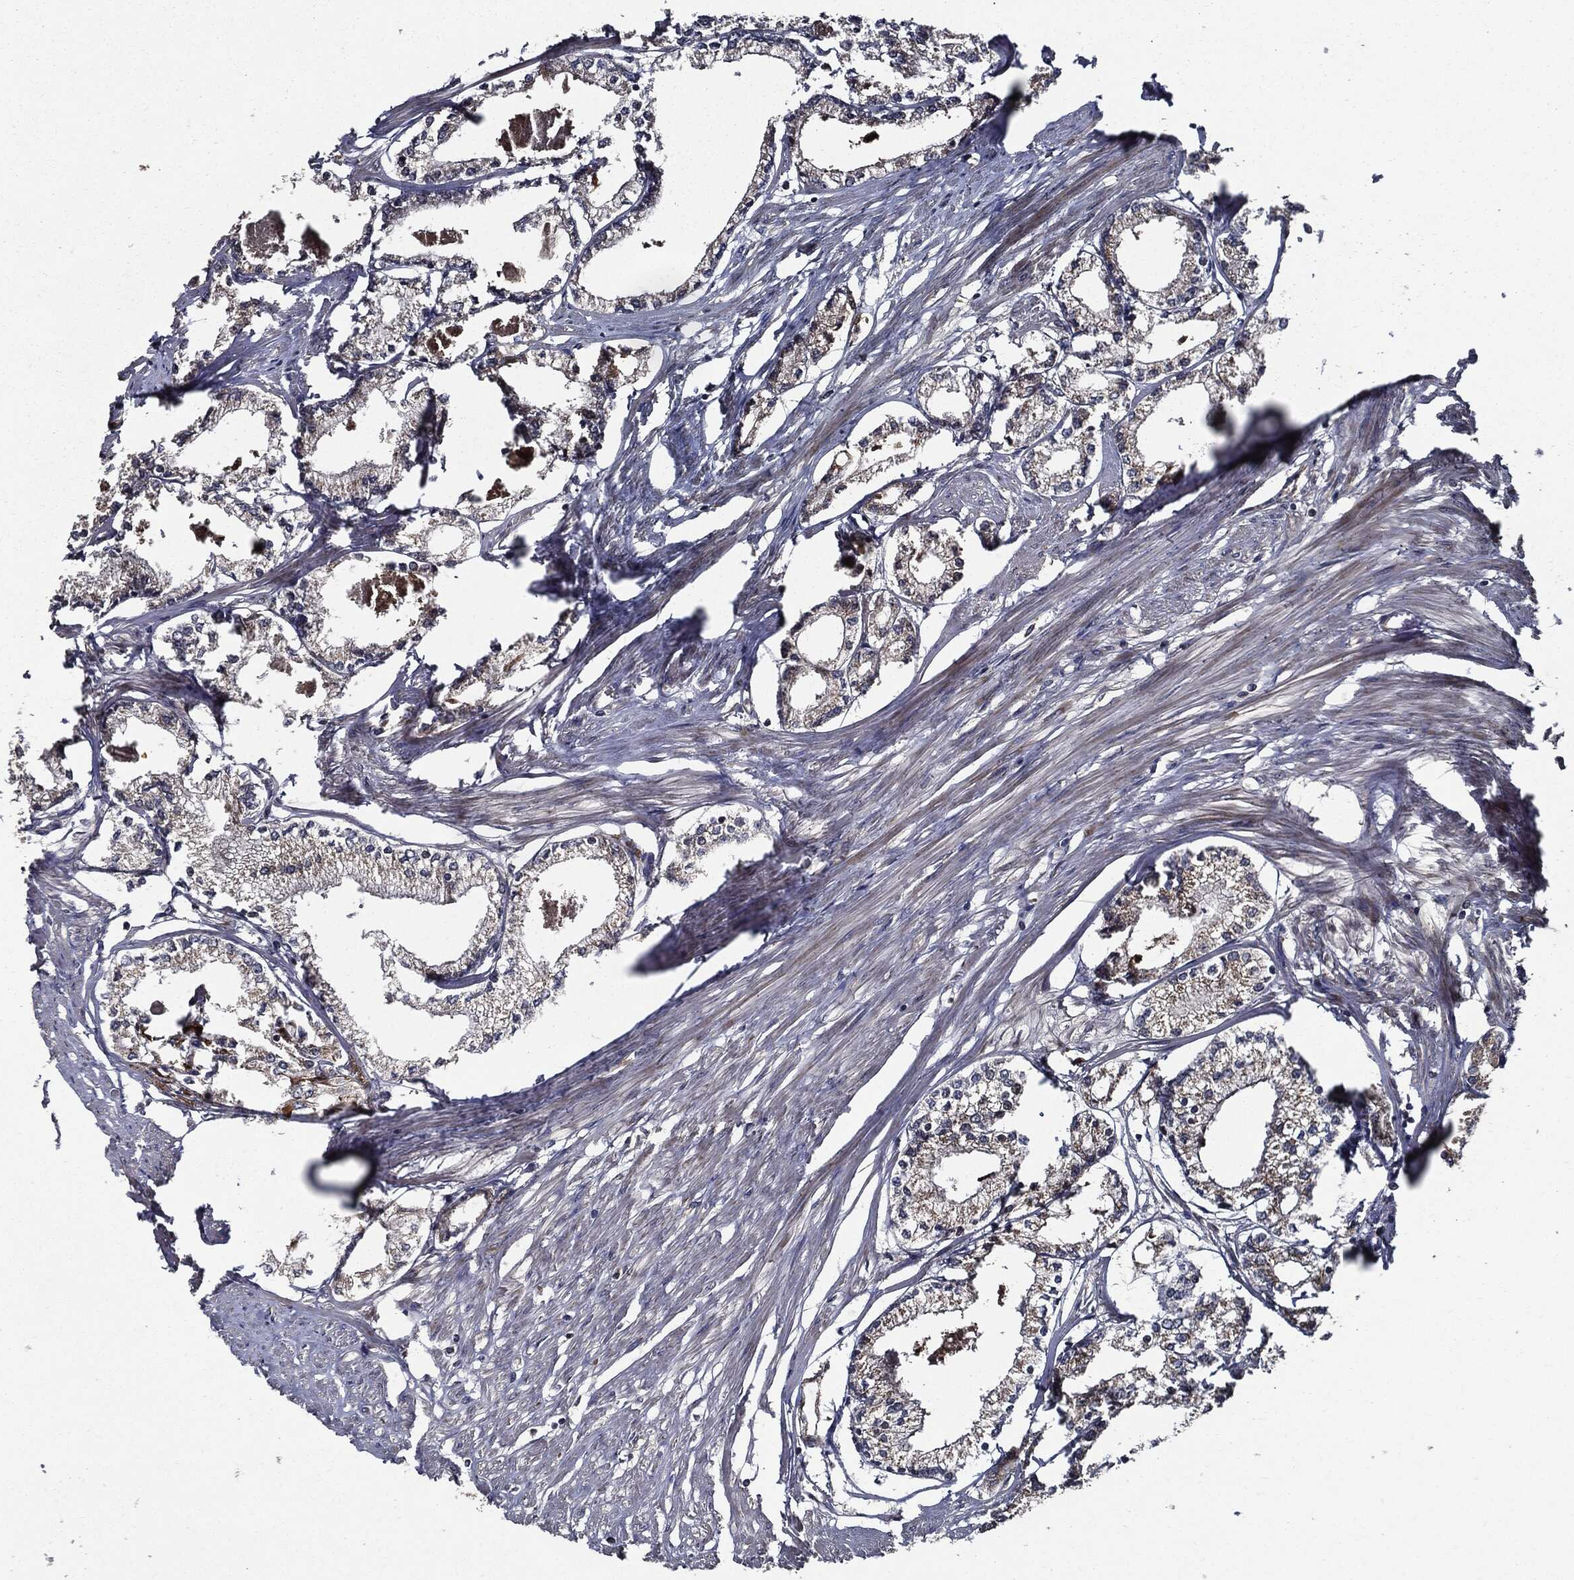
{"staining": {"intensity": "negative", "quantity": "none", "location": "none"}, "tissue": "prostate cancer", "cell_type": "Tumor cells", "image_type": "cancer", "snomed": [{"axis": "morphology", "description": "Adenocarcinoma, NOS"}, {"axis": "topography", "description": "Prostate"}], "caption": "A high-resolution photomicrograph shows immunohistochemistry (IHC) staining of prostate cancer (adenocarcinoma), which shows no significant staining in tumor cells.", "gene": "HTT", "patient": {"sex": "male", "age": 56}}